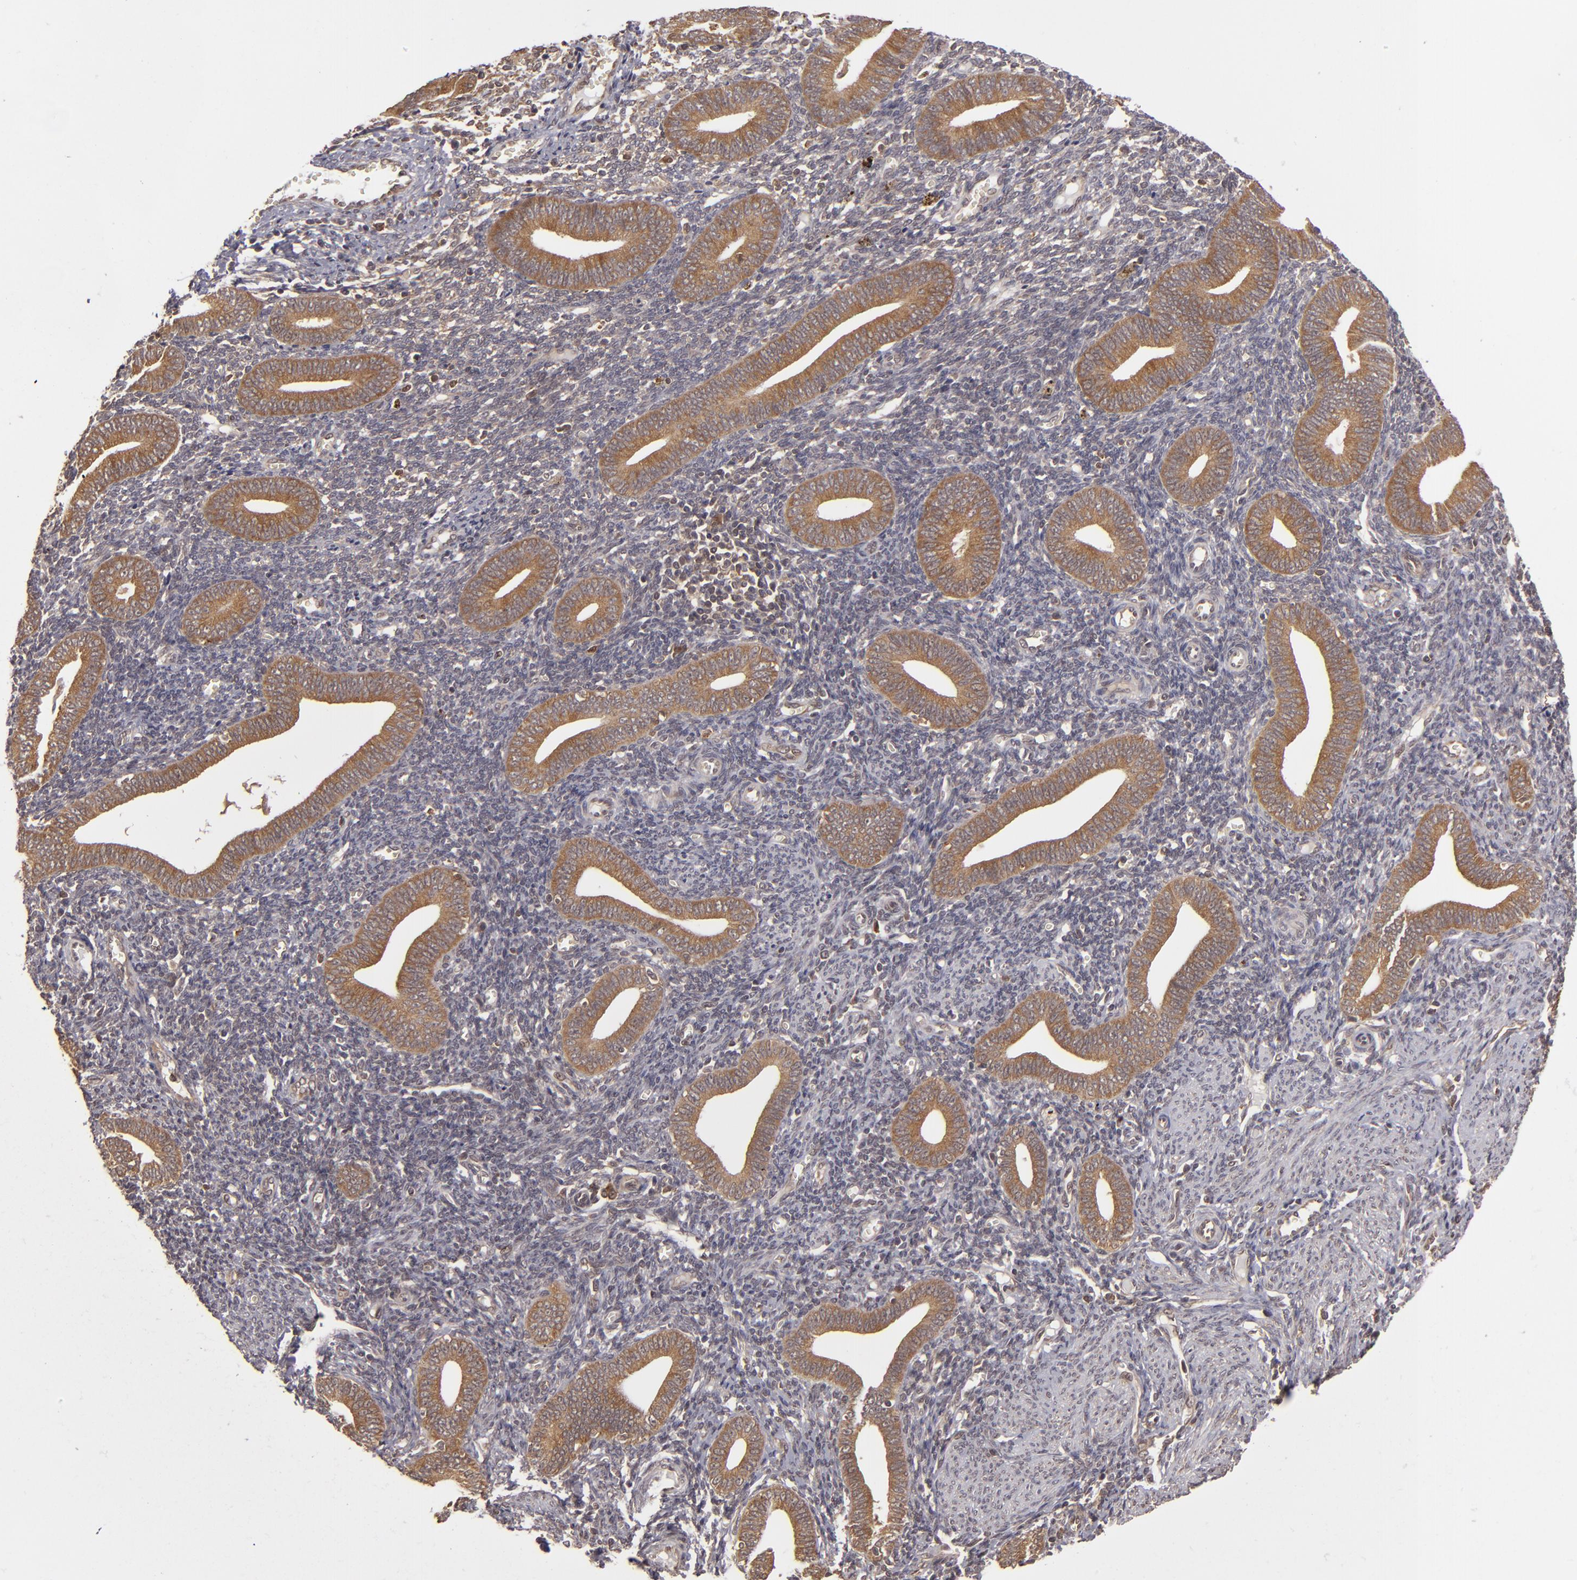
{"staining": {"intensity": "weak", "quantity": "<25%", "location": "cytoplasmic/membranous"}, "tissue": "endometrium", "cell_type": "Cells in endometrial stroma", "image_type": "normal", "snomed": [{"axis": "morphology", "description": "Normal tissue, NOS"}, {"axis": "topography", "description": "Uterus"}, {"axis": "topography", "description": "Endometrium"}], "caption": "The micrograph shows no staining of cells in endometrial stroma in normal endometrium. The staining was performed using DAB (3,3'-diaminobenzidine) to visualize the protein expression in brown, while the nuclei were stained in blue with hematoxylin (Magnification: 20x).", "gene": "MAPK3", "patient": {"sex": "female", "age": 33}}